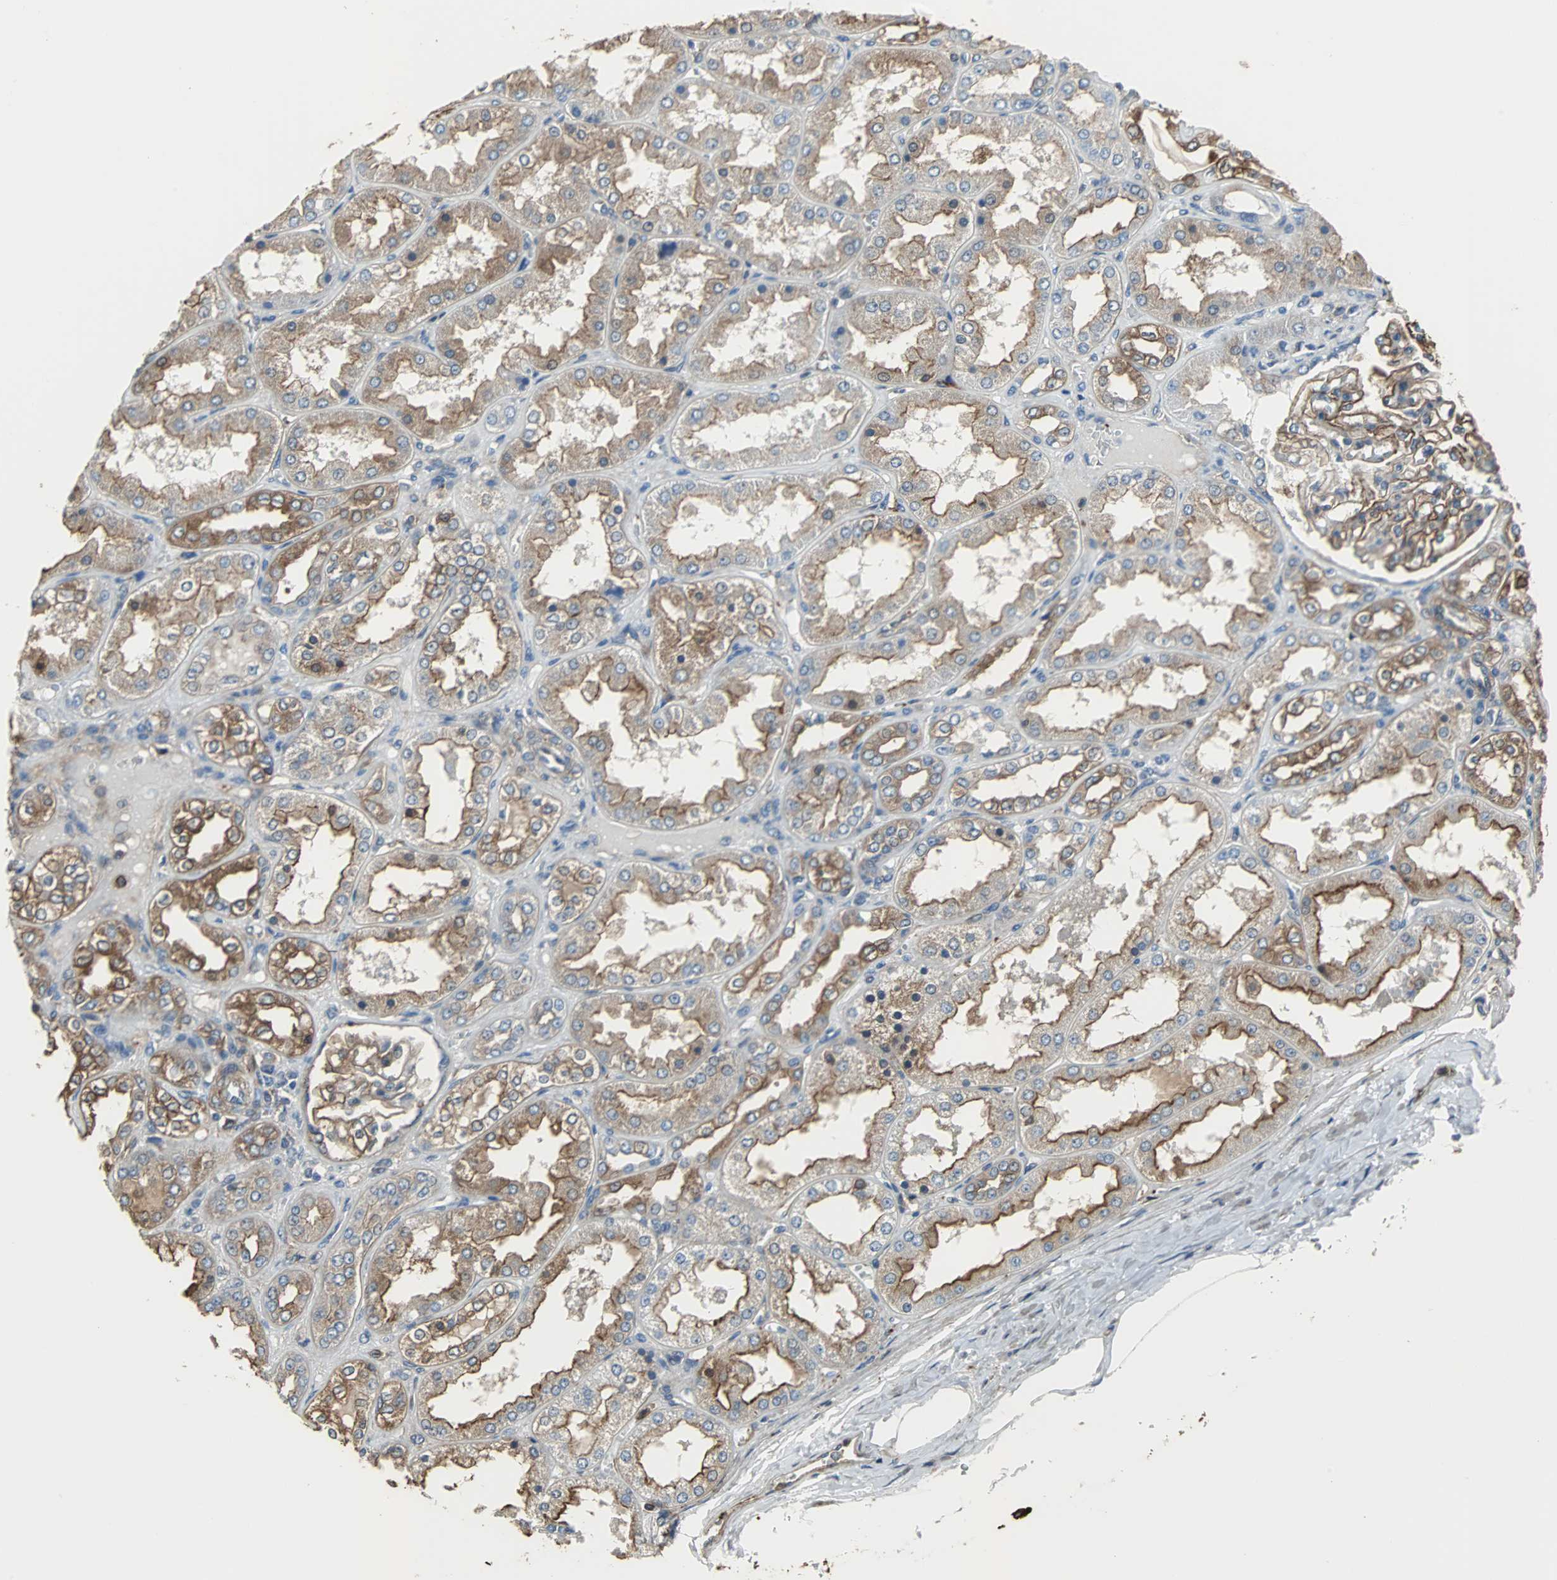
{"staining": {"intensity": "strong", "quantity": ">75%", "location": "cytoplasmic/membranous"}, "tissue": "kidney", "cell_type": "Cells in glomeruli", "image_type": "normal", "snomed": [{"axis": "morphology", "description": "Normal tissue, NOS"}, {"axis": "topography", "description": "Kidney"}], "caption": "Brown immunohistochemical staining in normal human kidney reveals strong cytoplasmic/membranous expression in approximately >75% of cells in glomeruli. The protein of interest is stained brown, and the nuclei are stained in blue (DAB (3,3'-diaminobenzidine) IHC with brightfield microscopy, high magnification).", "gene": "ACTN1", "patient": {"sex": "female", "age": 56}}